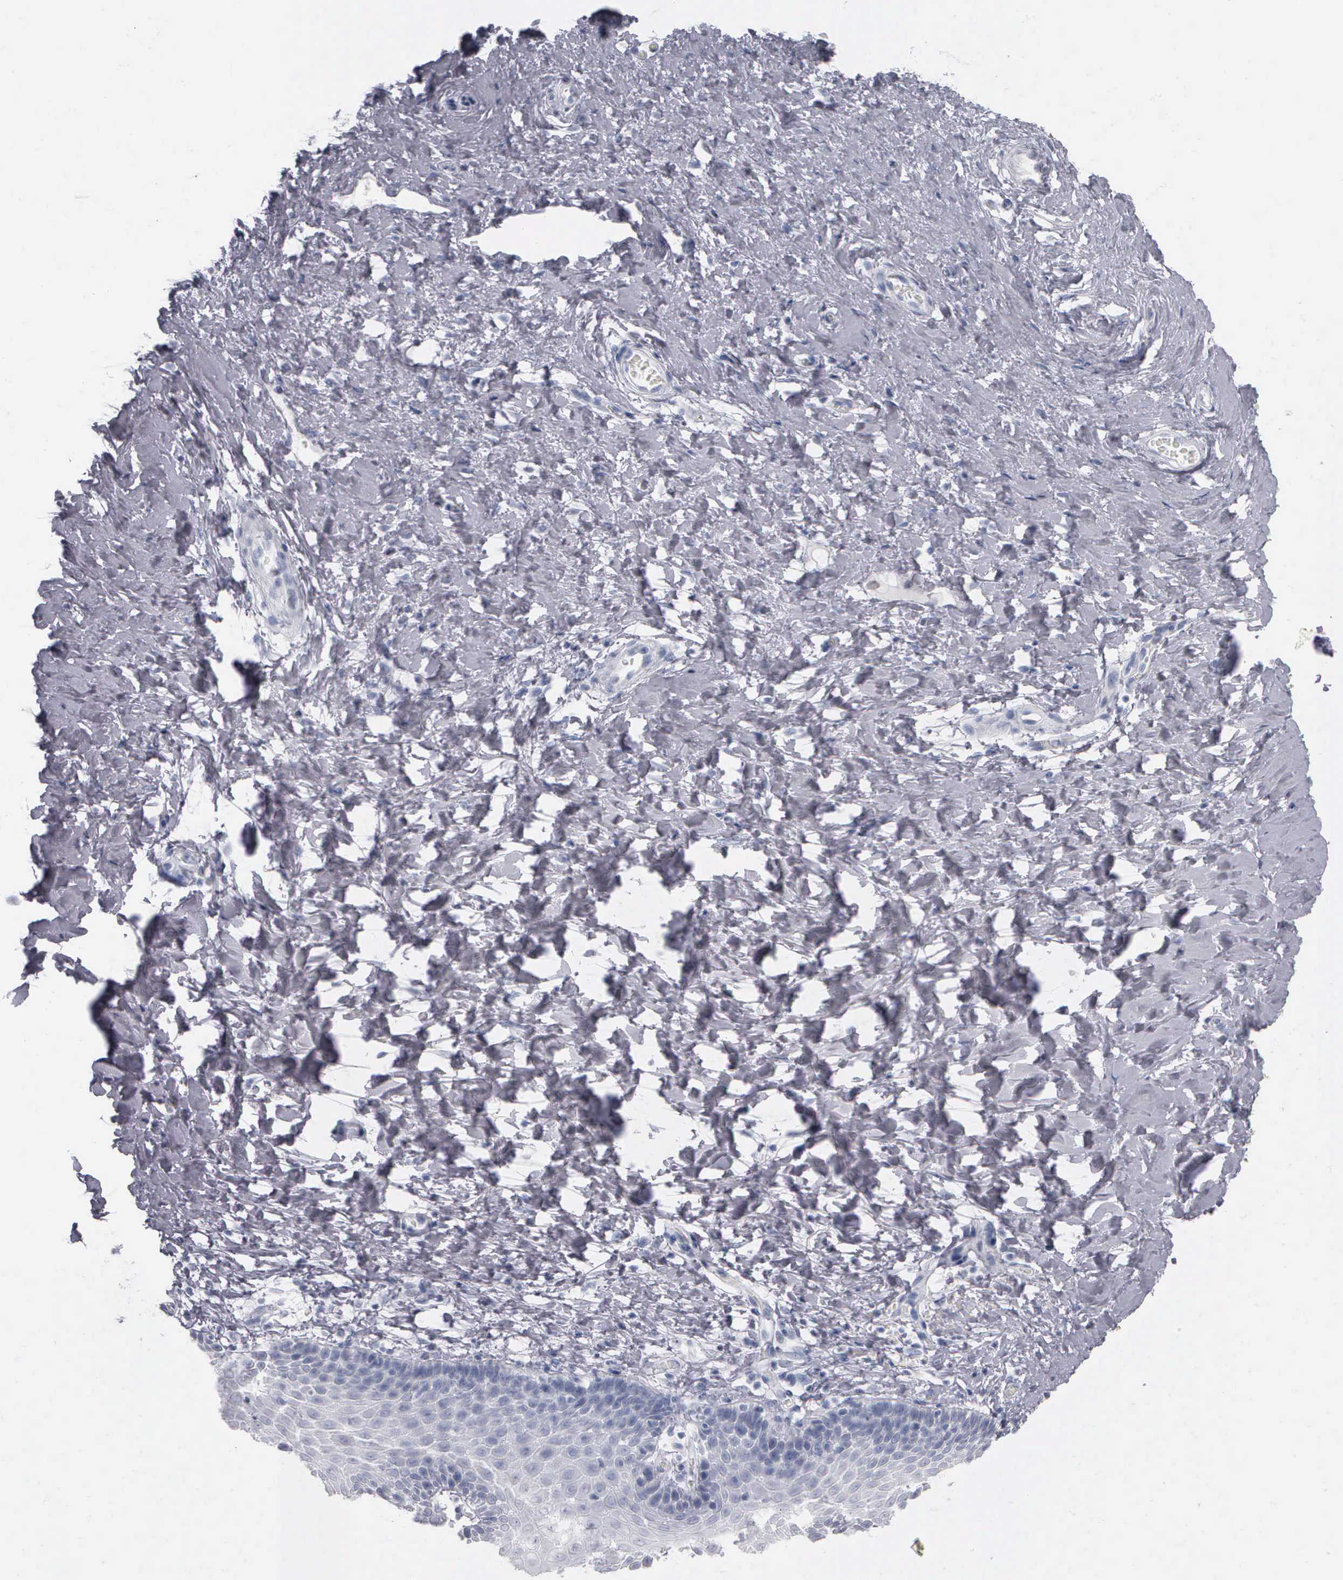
{"staining": {"intensity": "negative", "quantity": "none", "location": "none"}, "tissue": "cervix", "cell_type": "Glandular cells", "image_type": "normal", "snomed": [{"axis": "morphology", "description": "Normal tissue, NOS"}, {"axis": "topography", "description": "Cervix"}], "caption": "Immunohistochemistry (IHC) image of normal human cervix stained for a protein (brown), which shows no staining in glandular cells.", "gene": "NKX2", "patient": {"sex": "female", "age": 53}}